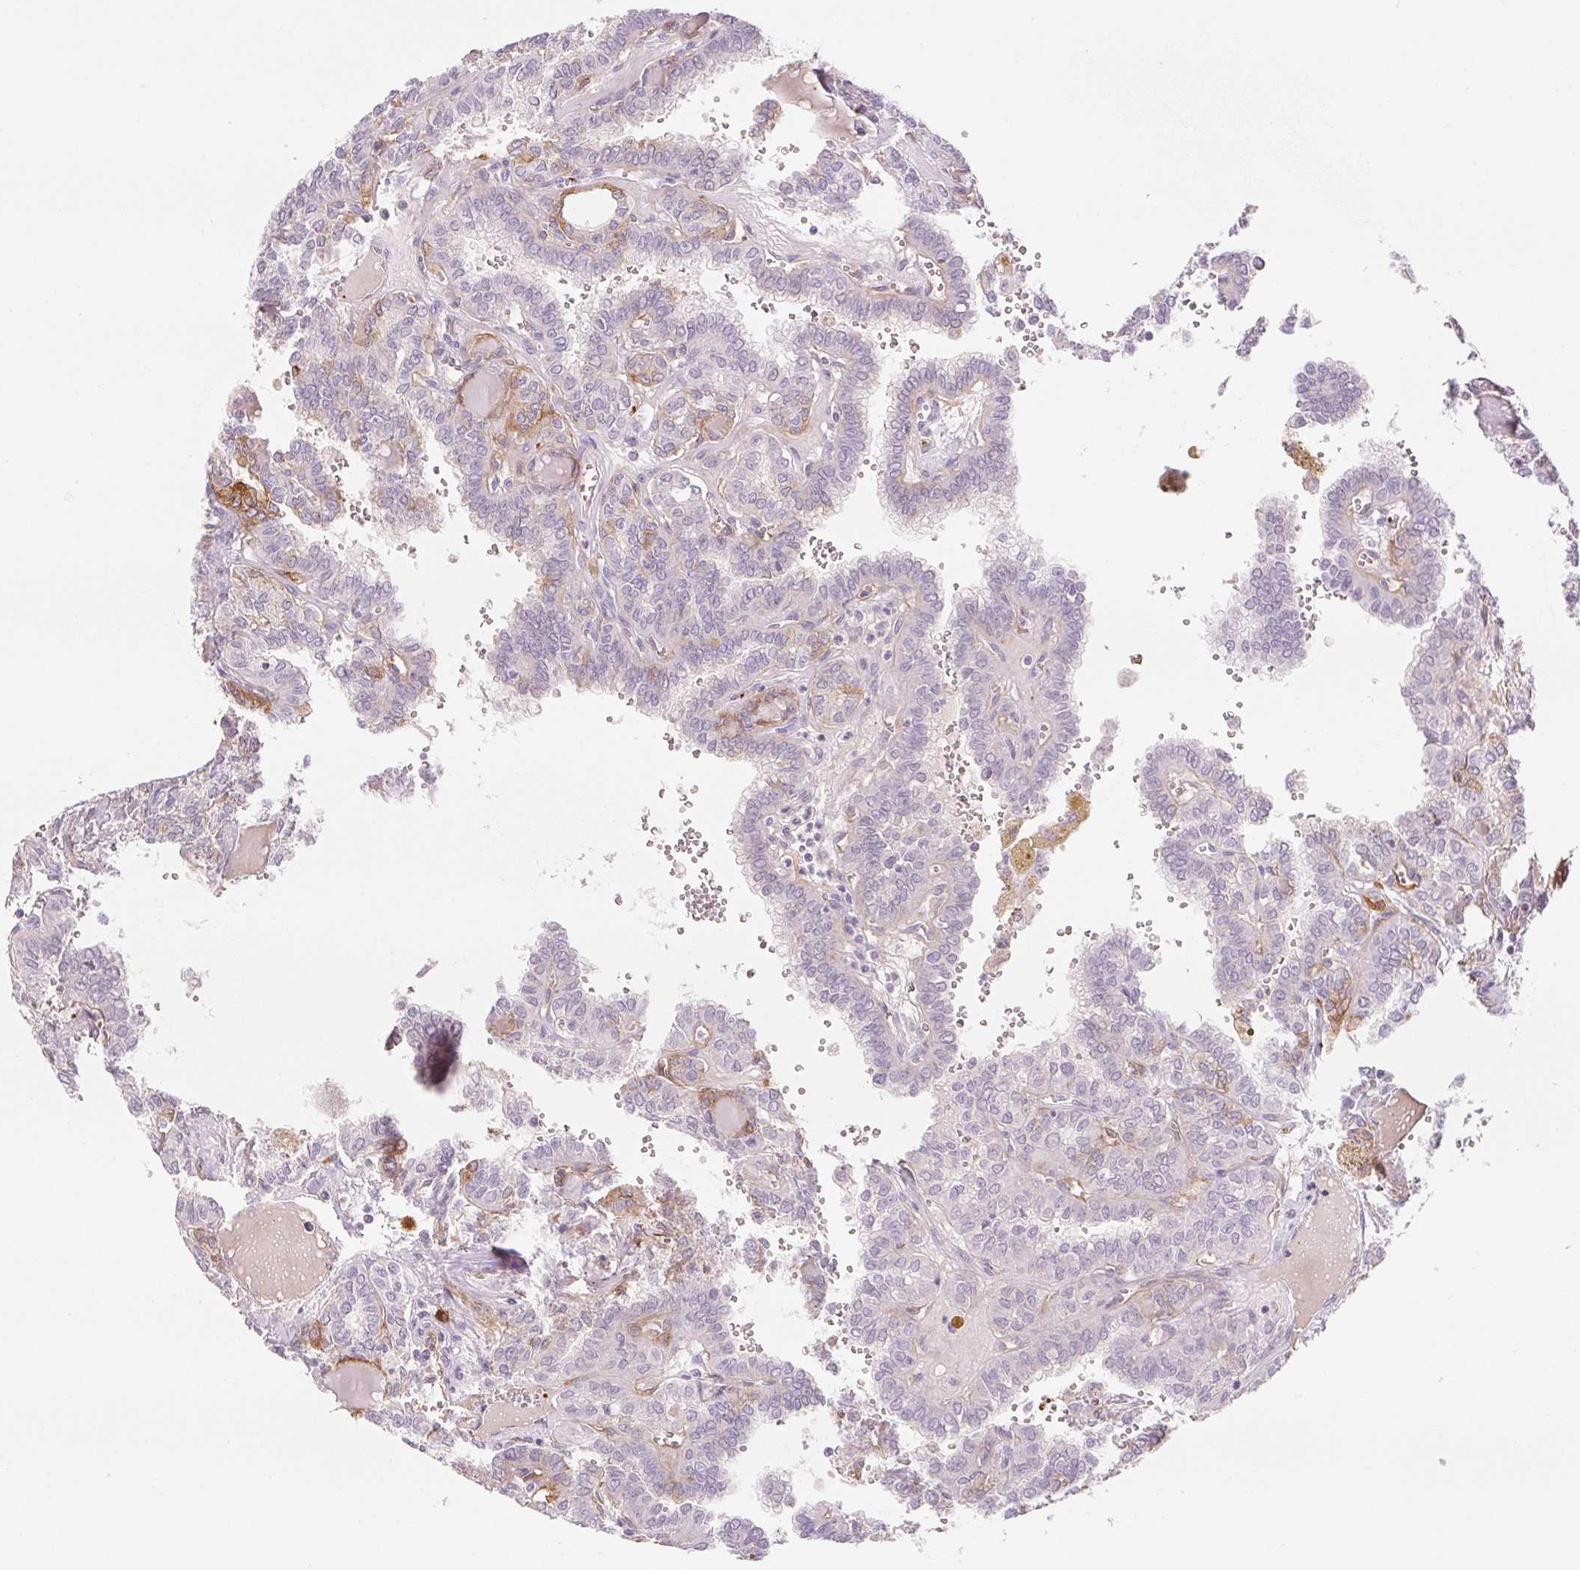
{"staining": {"intensity": "negative", "quantity": "none", "location": "none"}, "tissue": "thyroid cancer", "cell_type": "Tumor cells", "image_type": "cancer", "snomed": [{"axis": "morphology", "description": "Papillary adenocarcinoma, NOS"}, {"axis": "topography", "description": "Thyroid gland"}], "caption": "Thyroid cancer stained for a protein using immunohistochemistry (IHC) reveals no expression tumor cells.", "gene": "ANKRD13B", "patient": {"sex": "female", "age": 41}}